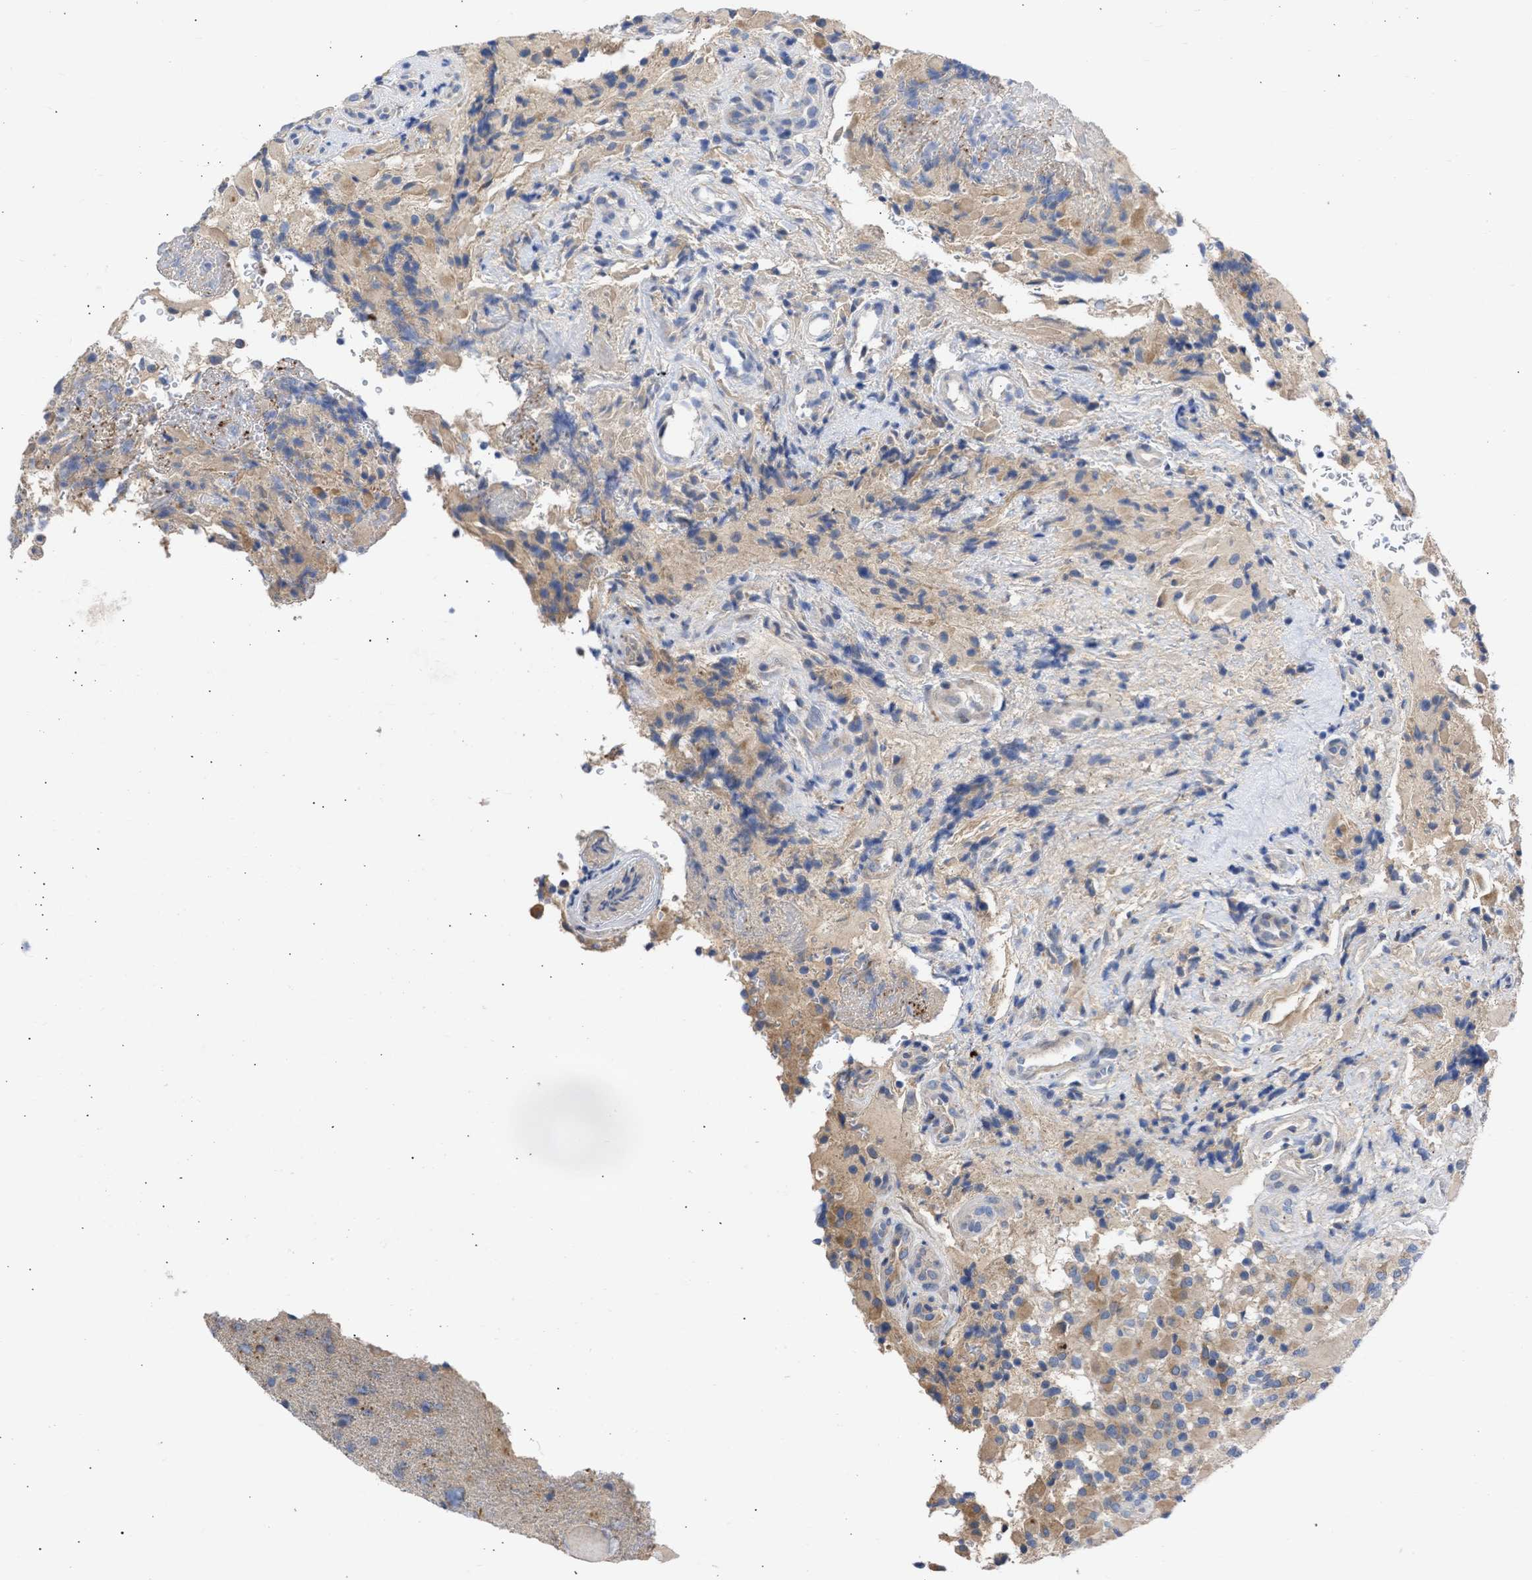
{"staining": {"intensity": "moderate", "quantity": "<25%", "location": "cytoplasmic/membranous"}, "tissue": "glioma", "cell_type": "Tumor cells", "image_type": "cancer", "snomed": [{"axis": "morphology", "description": "Glioma, malignant, High grade"}, {"axis": "topography", "description": "Brain"}], "caption": "A high-resolution image shows immunohistochemistry (IHC) staining of glioma, which displays moderate cytoplasmic/membranous expression in approximately <25% of tumor cells. The staining was performed using DAB (3,3'-diaminobenzidine) to visualize the protein expression in brown, while the nuclei were stained in blue with hematoxylin (Magnification: 20x).", "gene": "ARHGEF4", "patient": {"sex": "male", "age": 71}}